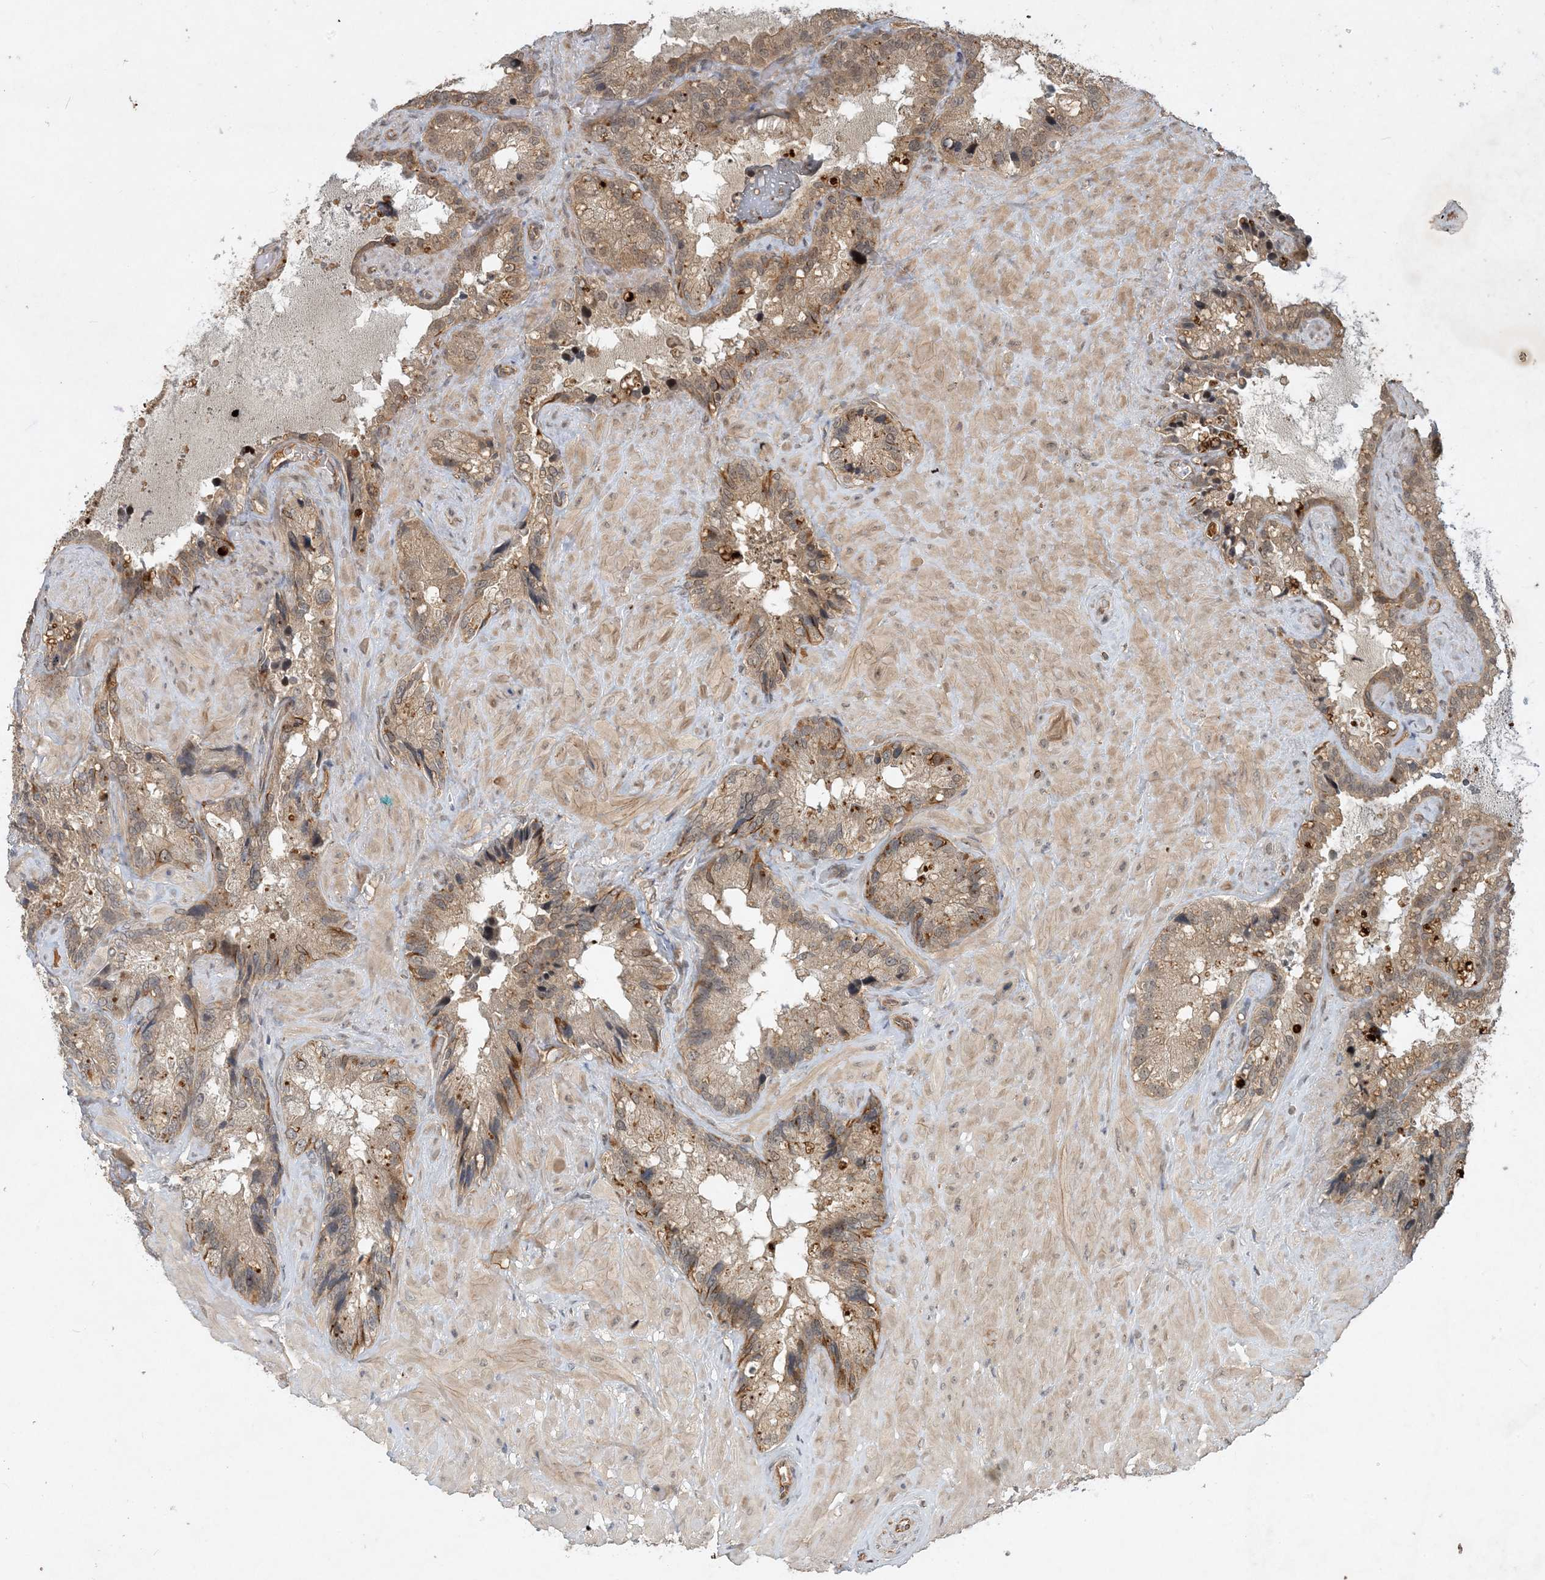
{"staining": {"intensity": "moderate", "quantity": "<25%", "location": "cytoplasmic/membranous"}, "tissue": "seminal vesicle", "cell_type": "Glandular cells", "image_type": "normal", "snomed": [{"axis": "morphology", "description": "Normal tissue, NOS"}, {"axis": "topography", "description": "Prostate"}, {"axis": "topography", "description": "Seminal veicle"}], "caption": "Protein expression analysis of unremarkable seminal vesicle reveals moderate cytoplasmic/membranous staining in about <25% of glandular cells.", "gene": "ZCCHC4", "patient": {"sex": "male", "age": 68}}